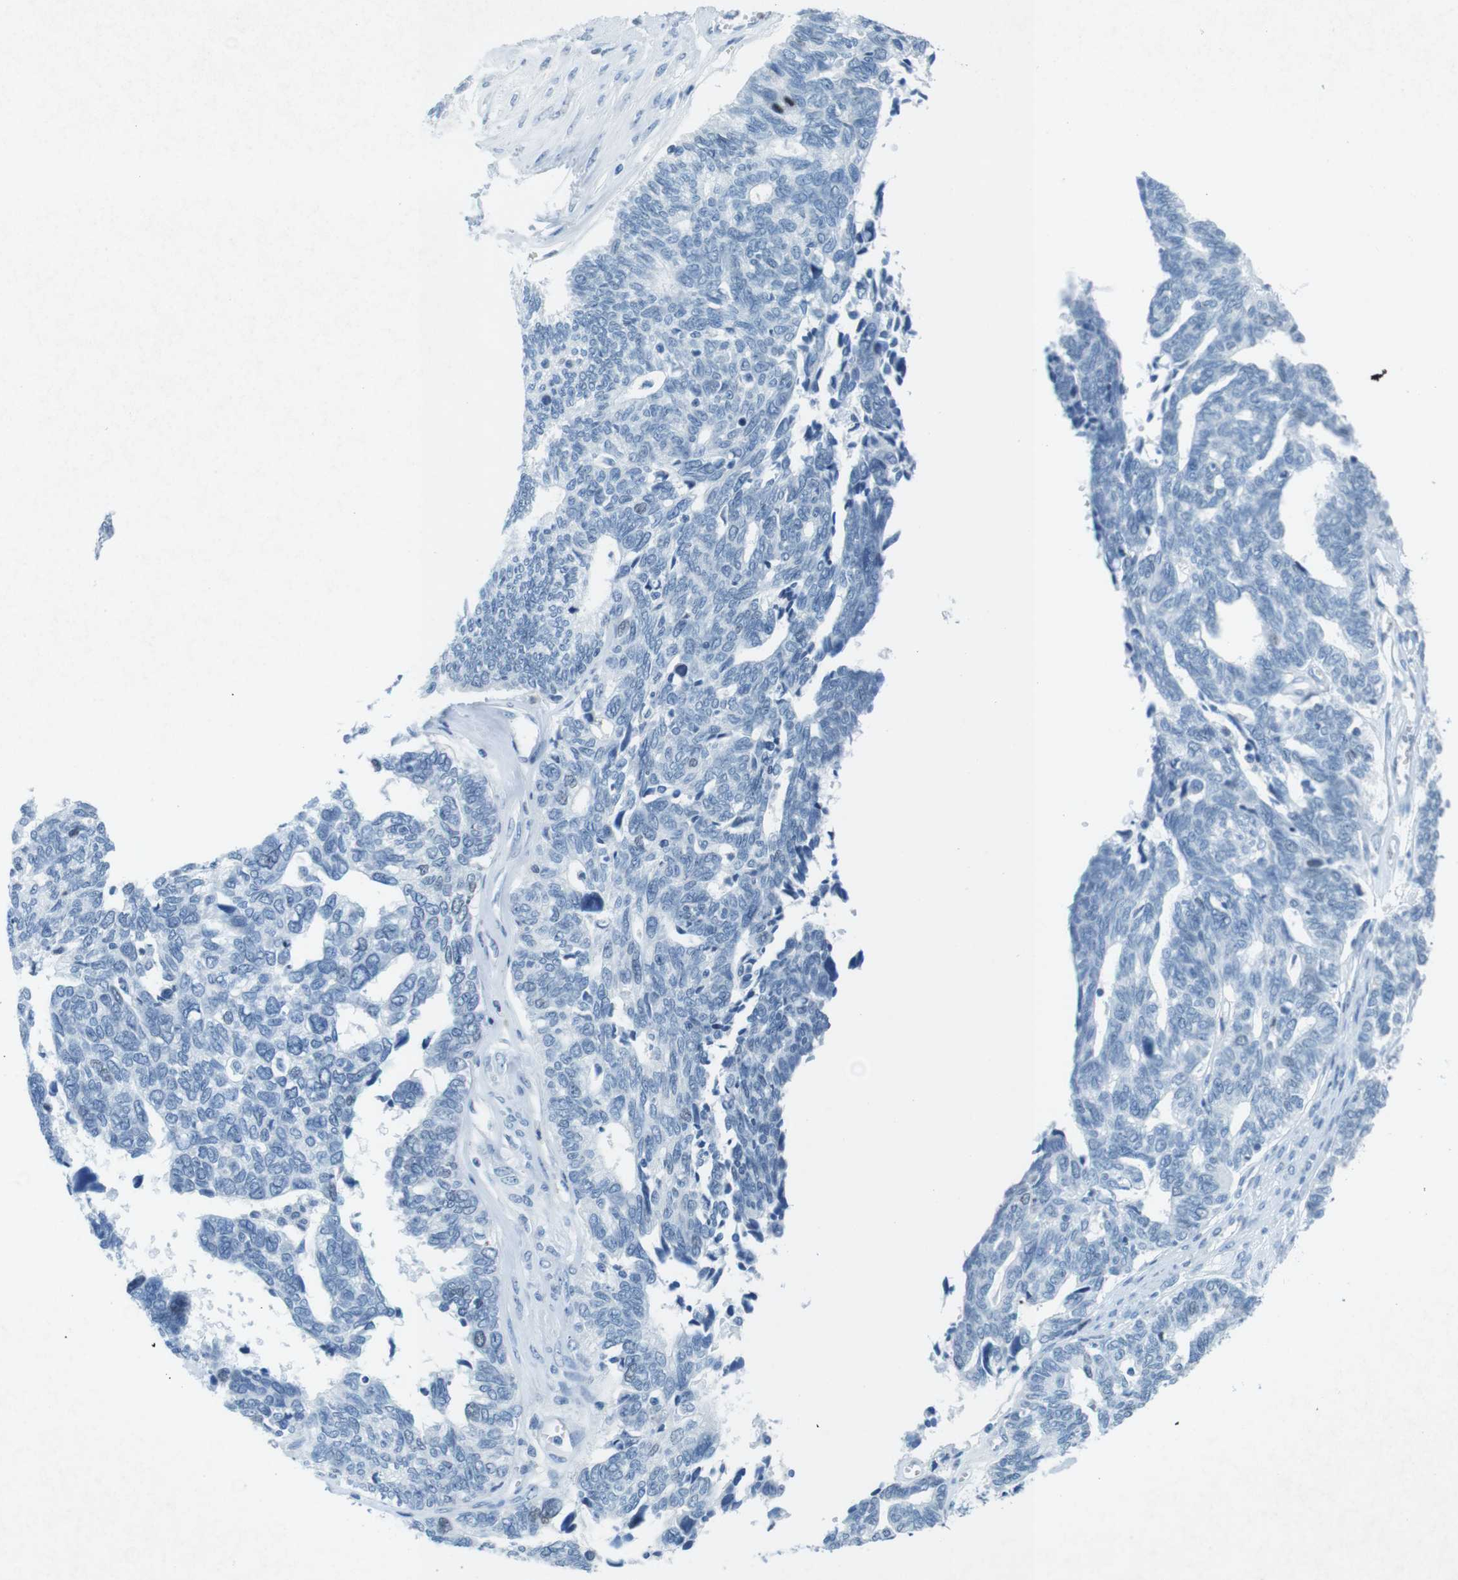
{"staining": {"intensity": "negative", "quantity": "none", "location": "none"}, "tissue": "ovarian cancer", "cell_type": "Tumor cells", "image_type": "cancer", "snomed": [{"axis": "morphology", "description": "Cystadenocarcinoma, serous, NOS"}, {"axis": "topography", "description": "Ovary"}], "caption": "Serous cystadenocarcinoma (ovarian) was stained to show a protein in brown. There is no significant expression in tumor cells. The staining was performed using DAB (3,3'-diaminobenzidine) to visualize the protein expression in brown, while the nuclei were stained in blue with hematoxylin (Magnification: 20x).", "gene": "CTAG1B", "patient": {"sex": "female", "age": 79}}